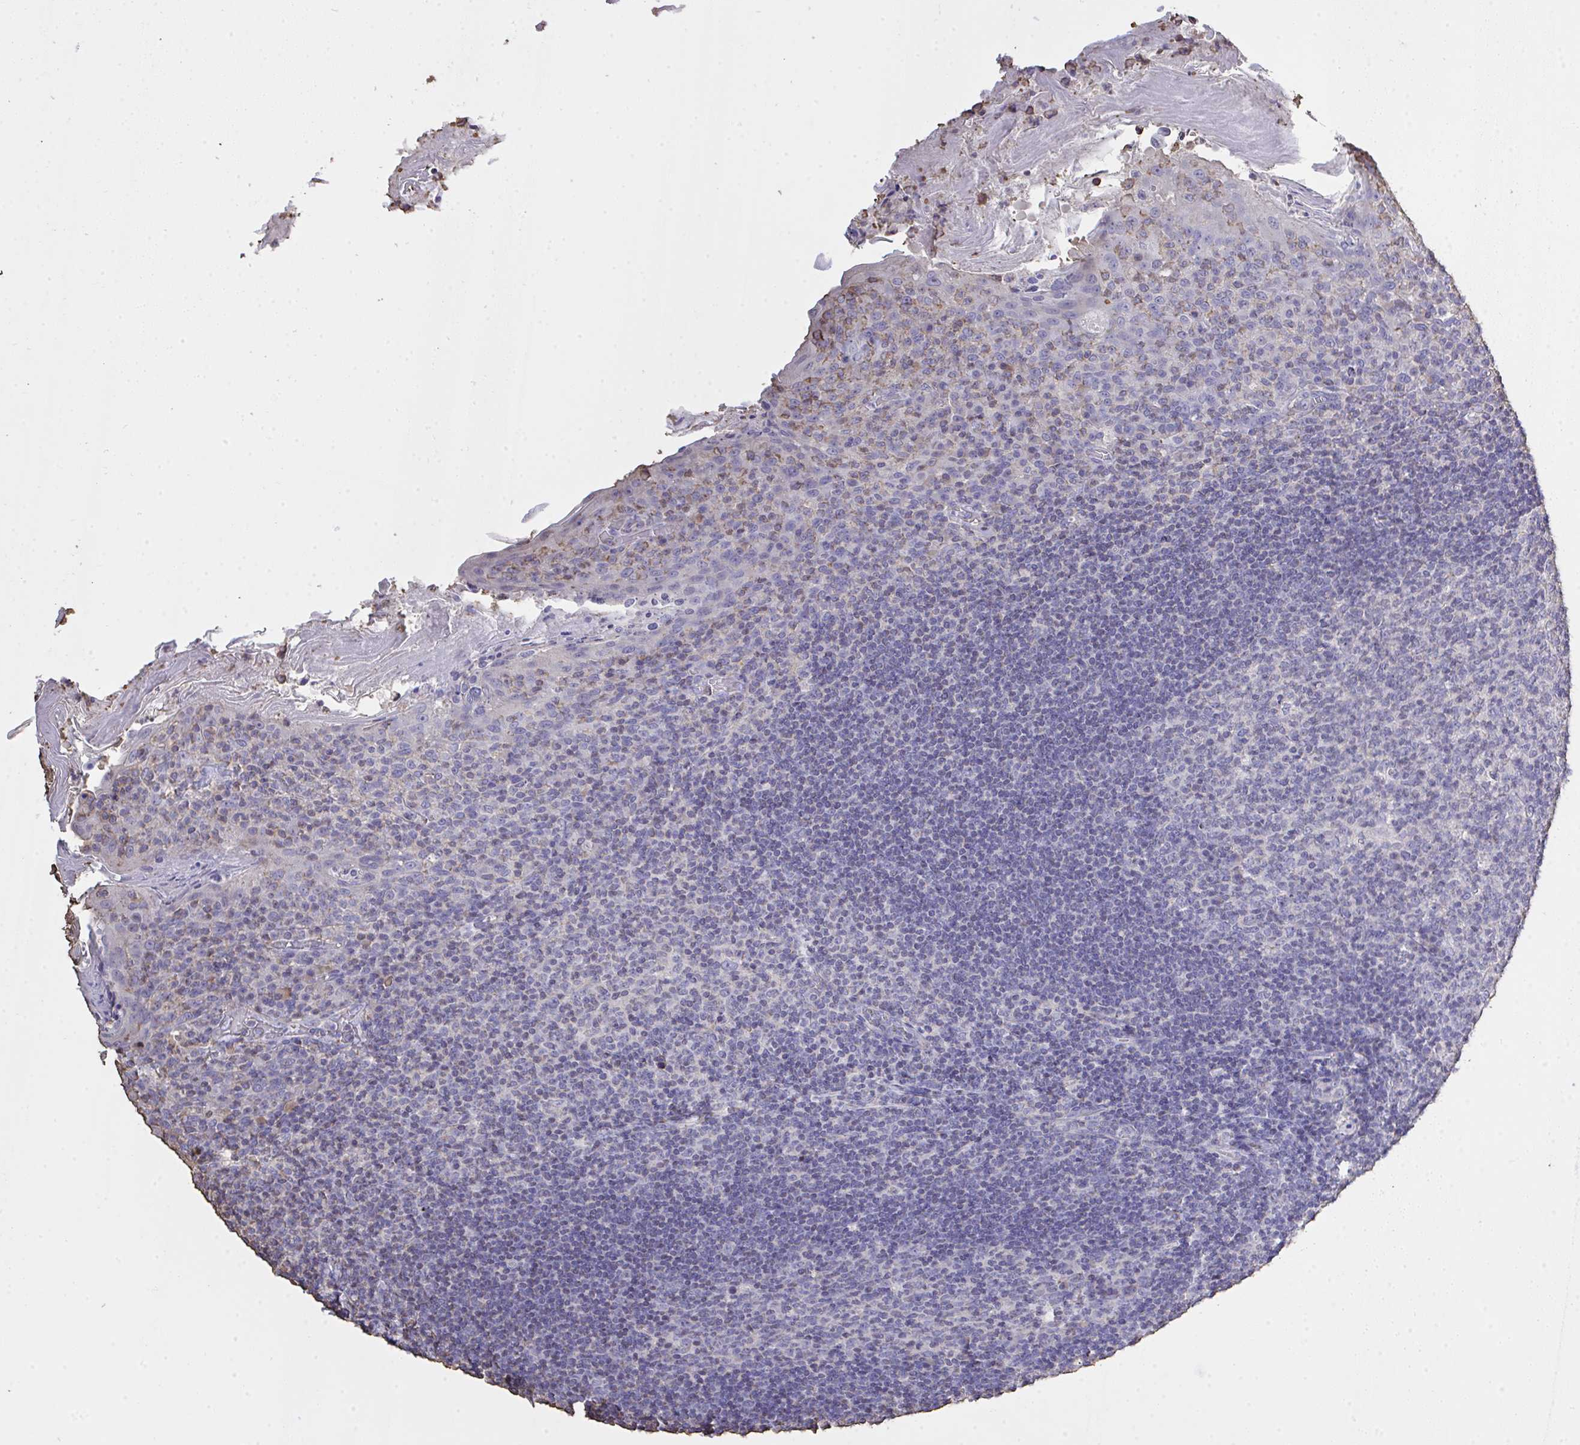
{"staining": {"intensity": "negative", "quantity": "none", "location": "none"}, "tissue": "tonsil", "cell_type": "Germinal center cells", "image_type": "normal", "snomed": [{"axis": "morphology", "description": "Normal tissue, NOS"}, {"axis": "topography", "description": "Tonsil"}], "caption": "This is an immunohistochemistry (IHC) photomicrograph of normal tonsil. There is no expression in germinal center cells.", "gene": "IL23R", "patient": {"sex": "female", "age": 10}}